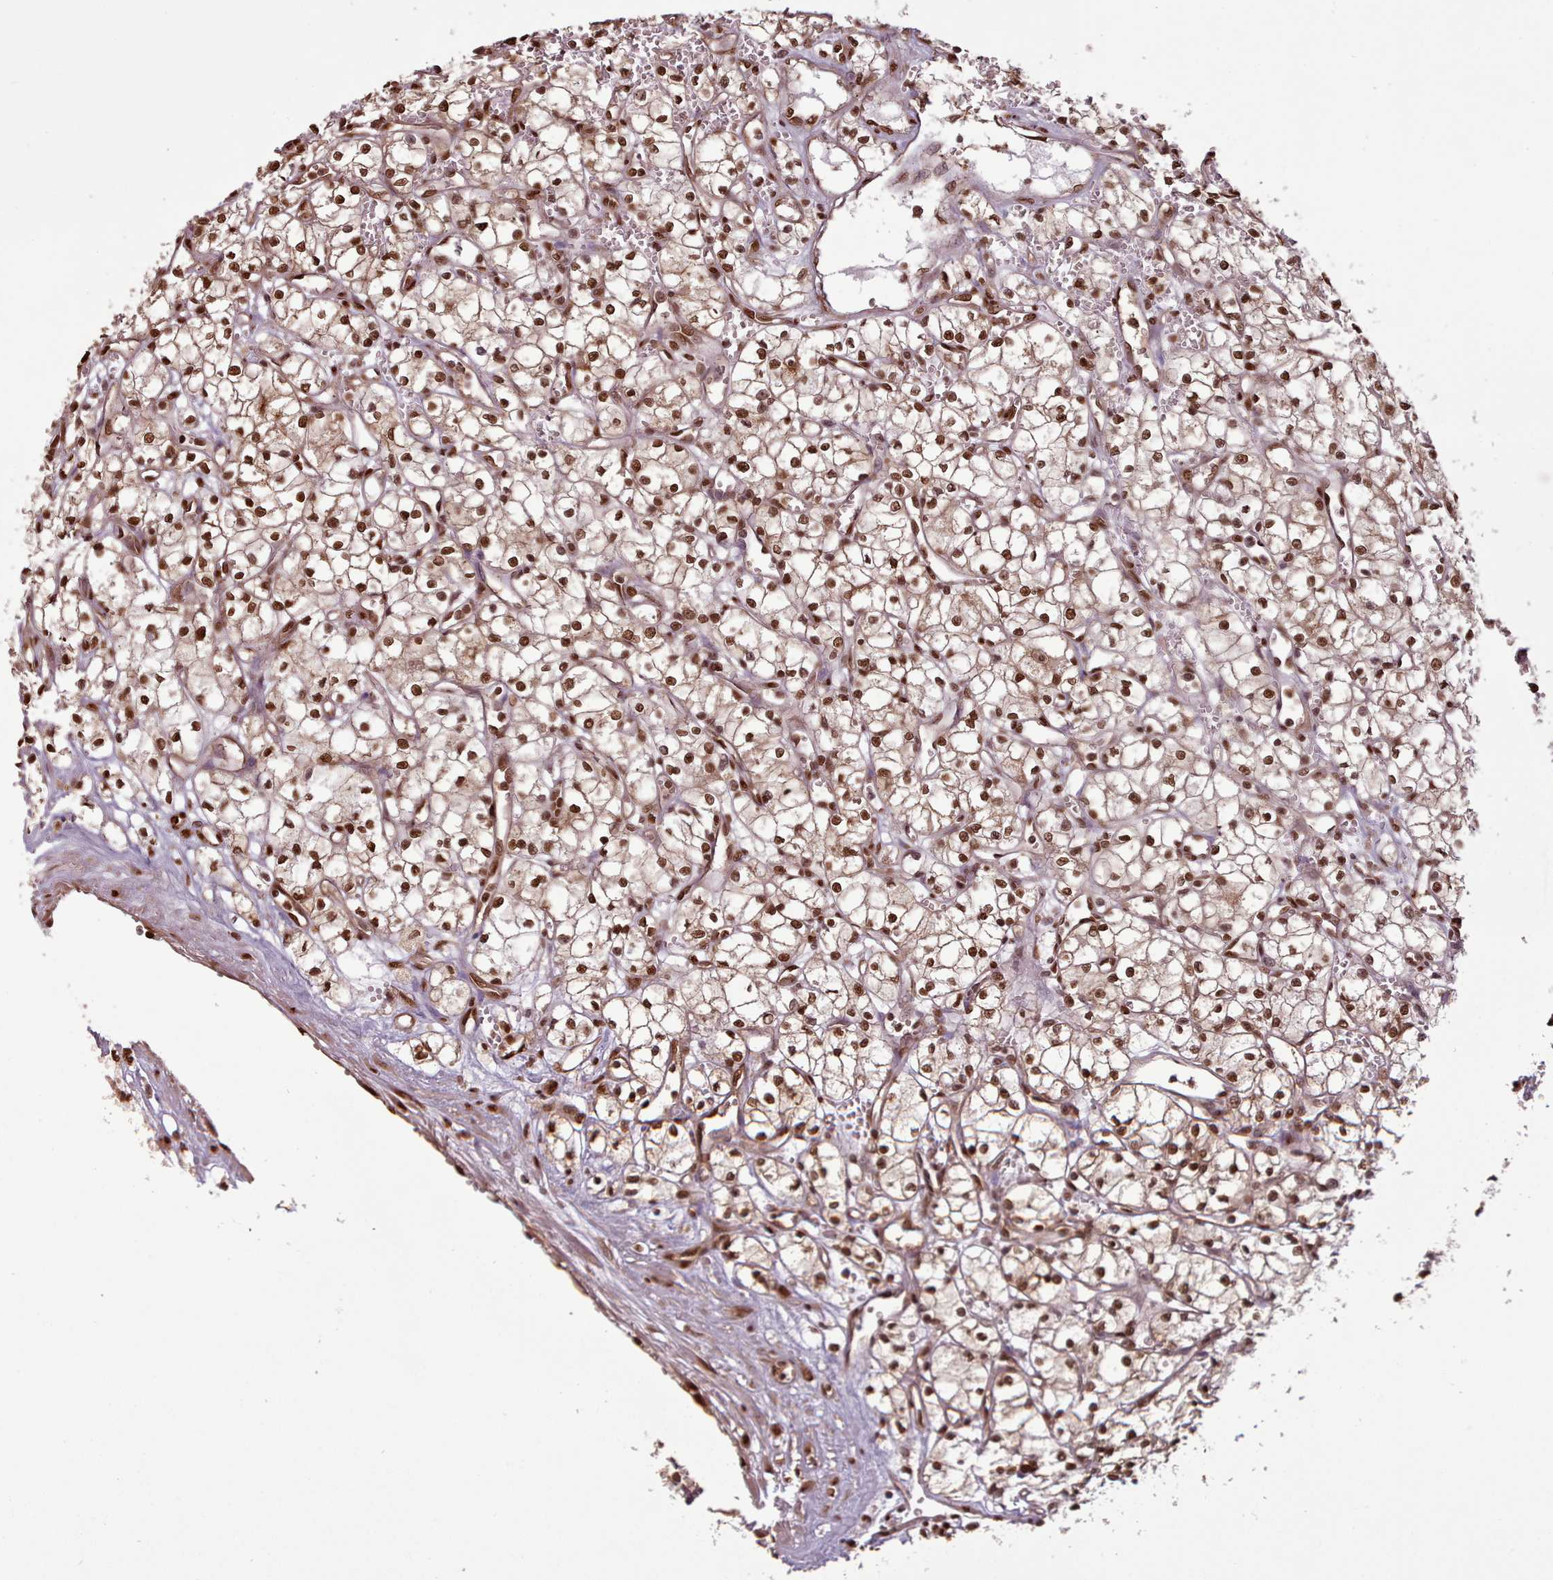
{"staining": {"intensity": "strong", "quantity": ">75%", "location": "nuclear"}, "tissue": "renal cancer", "cell_type": "Tumor cells", "image_type": "cancer", "snomed": [{"axis": "morphology", "description": "Adenocarcinoma, NOS"}, {"axis": "topography", "description": "Kidney"}], "caption": "This photomicrograph demonstrates immunohistochemistry staining of human renal cancer, with high strong nuclear expression in about >75% of tumor cells.", "gene": "RPS27A", "patient": {"sex": "male", "age": 59}}